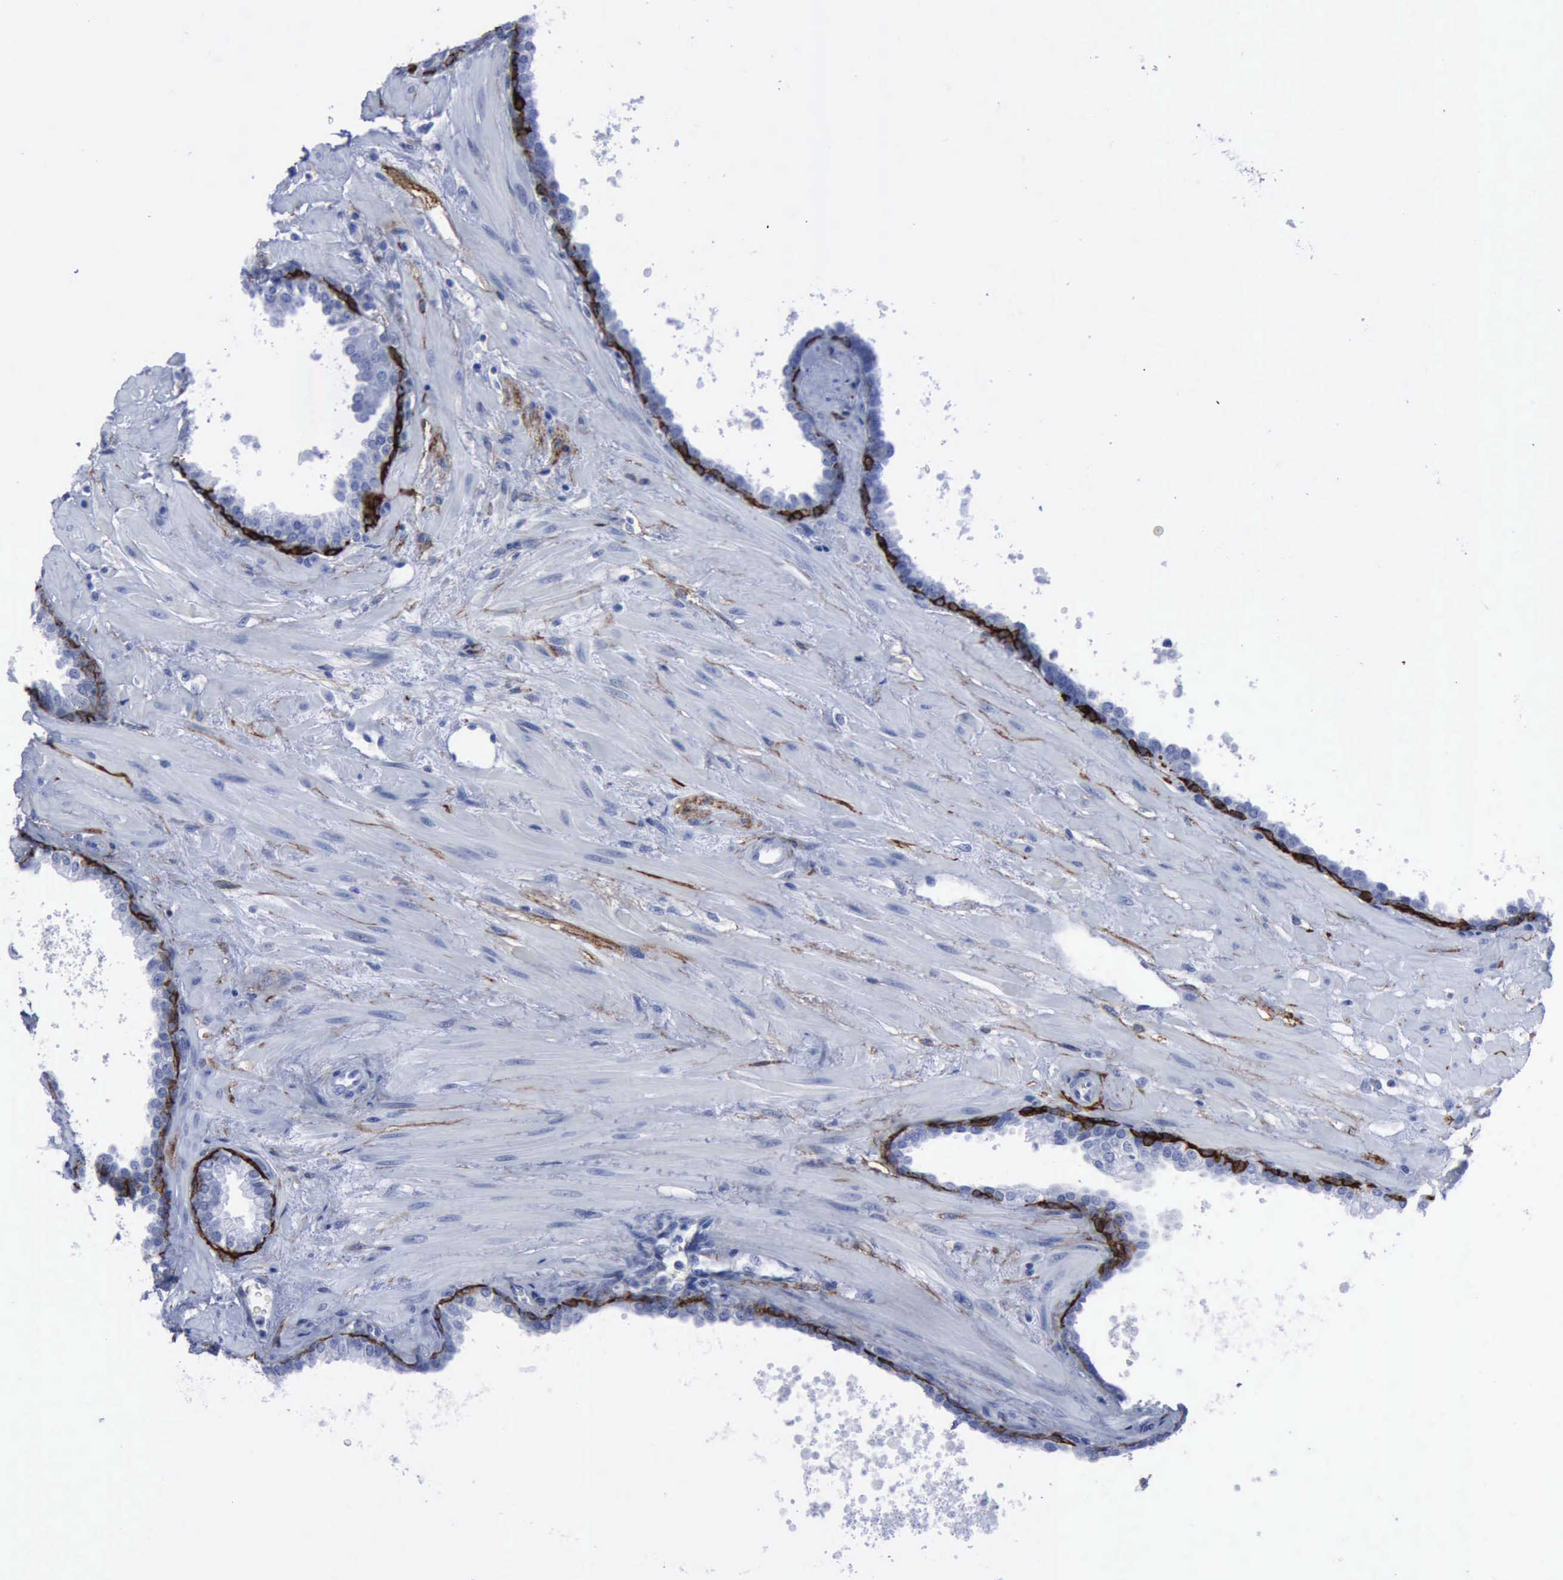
{"staining": {"intensity": "strong", "quantity": "<25%", "location": "none"}, "tissue": "prostate", "cell_type": "Glandular cells", "image_type": "normal", "snomed": [{"axis": "morphology", "description": "Normal tissue, NOS"}, {"axis": "topography", "description": "Prostate"}], "caption": "Immunohistochemical staining of benign prostate demonstrates strong None protein expression in approximately <25% of glandular cells.", "gene": "NGFR", "patient": {"sex": "male", "age": 60}}